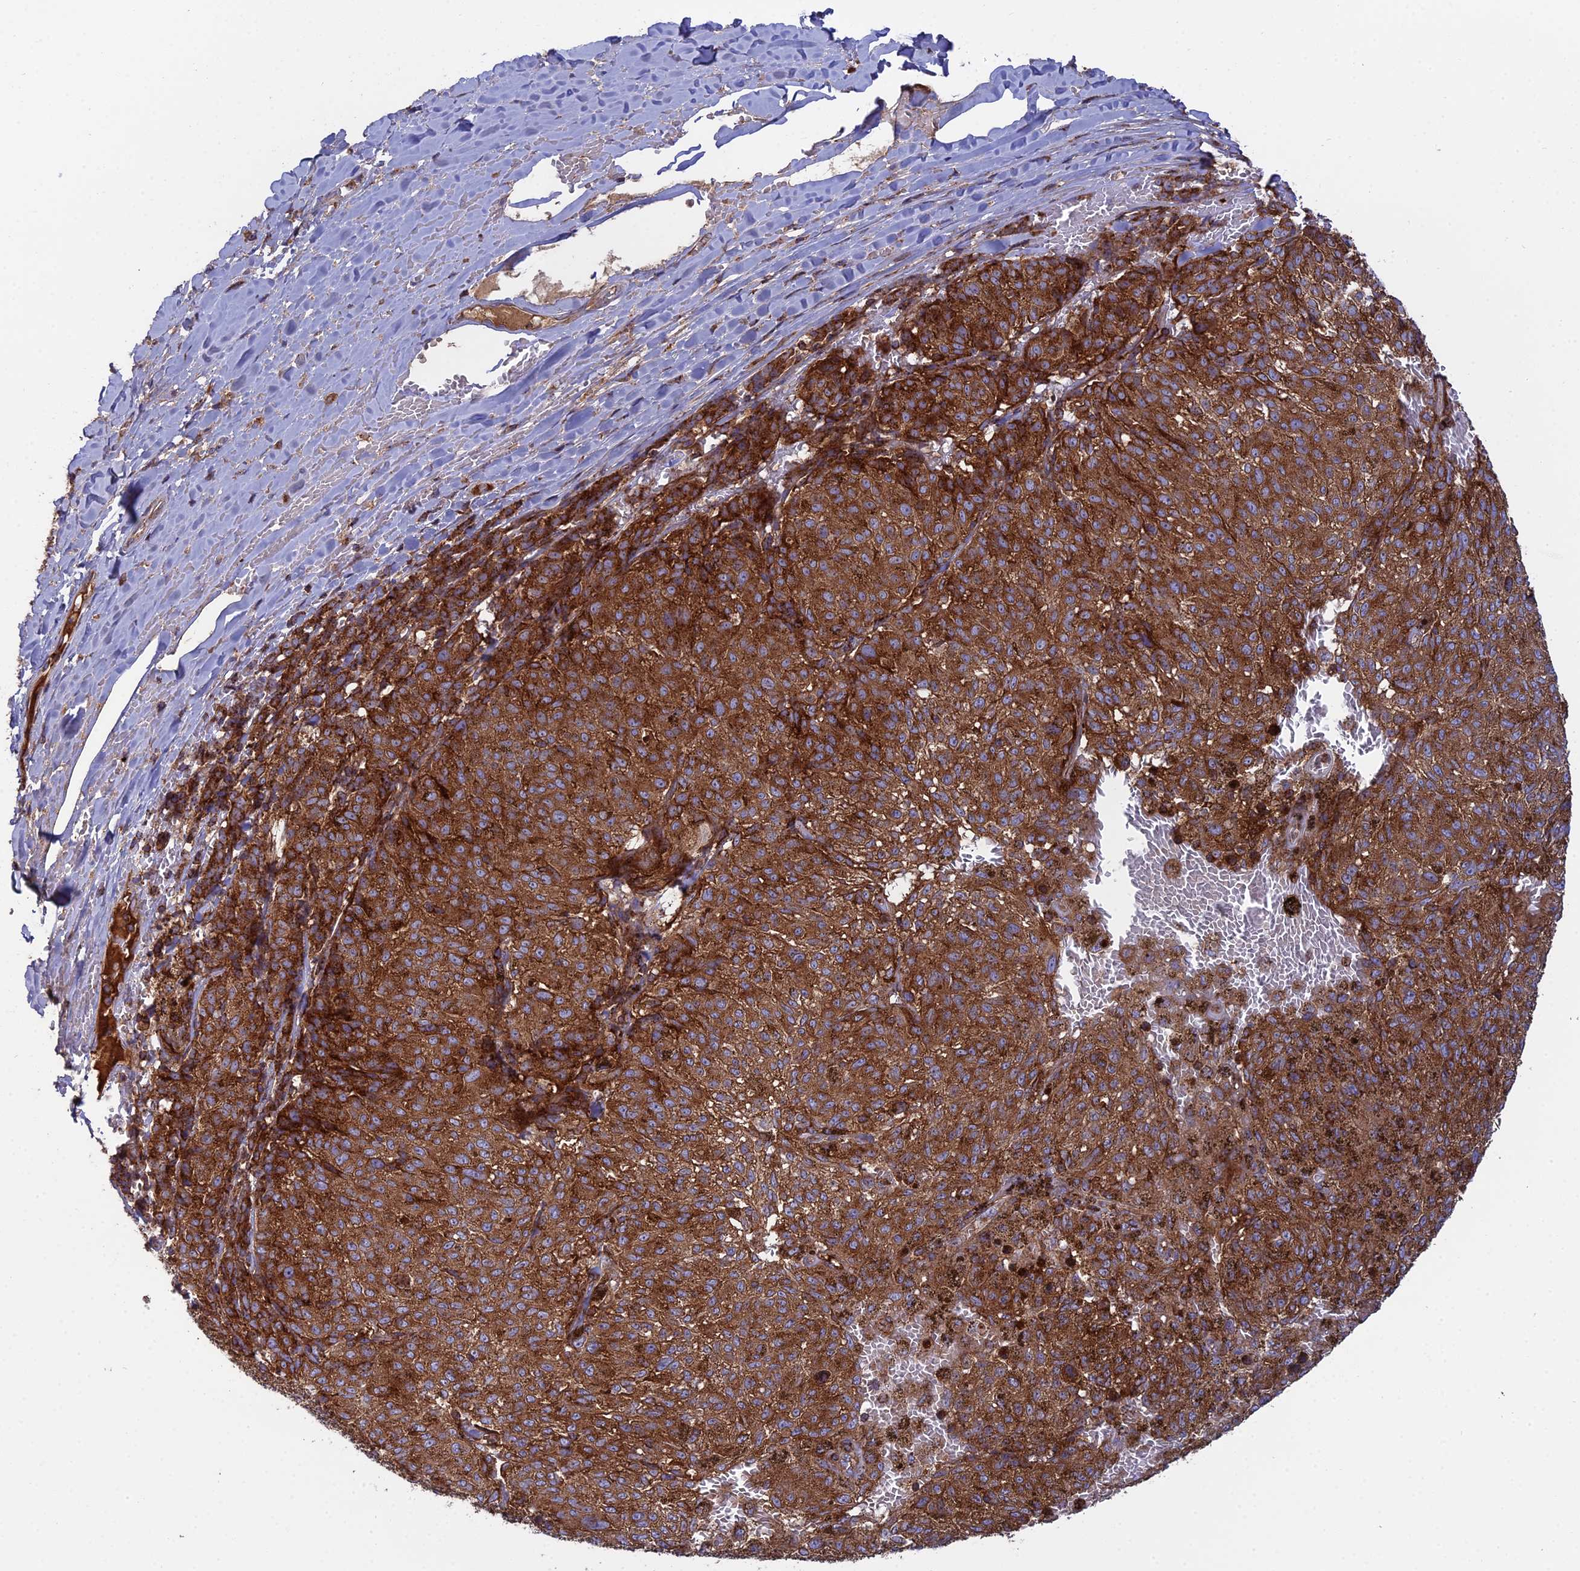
{"staining": {"intensity": "strong", "quantity": ">75%", "location": "cytoplasmic/membranous"}, "tissue": "melanoma", "cell_type": "Tumor cells", "image_type": "cancer", "snomed": [{"axis": "morphology", "description": "Malignant melanoma, NOS"}, {"axis": "topography", "description": "Skin"}], "caption": "IHC image of neoplastic tissue: malignant melanoma stained using immunohistochemistry (IHC) displays high levels of strong protein expression localized specifically in the cytoplasmic/membranous of tumor cells, appearing as a cytoplasmic/membranous brown color.", "gene": "LNPEP", "patient": {"sex": "female", "age": 72}}